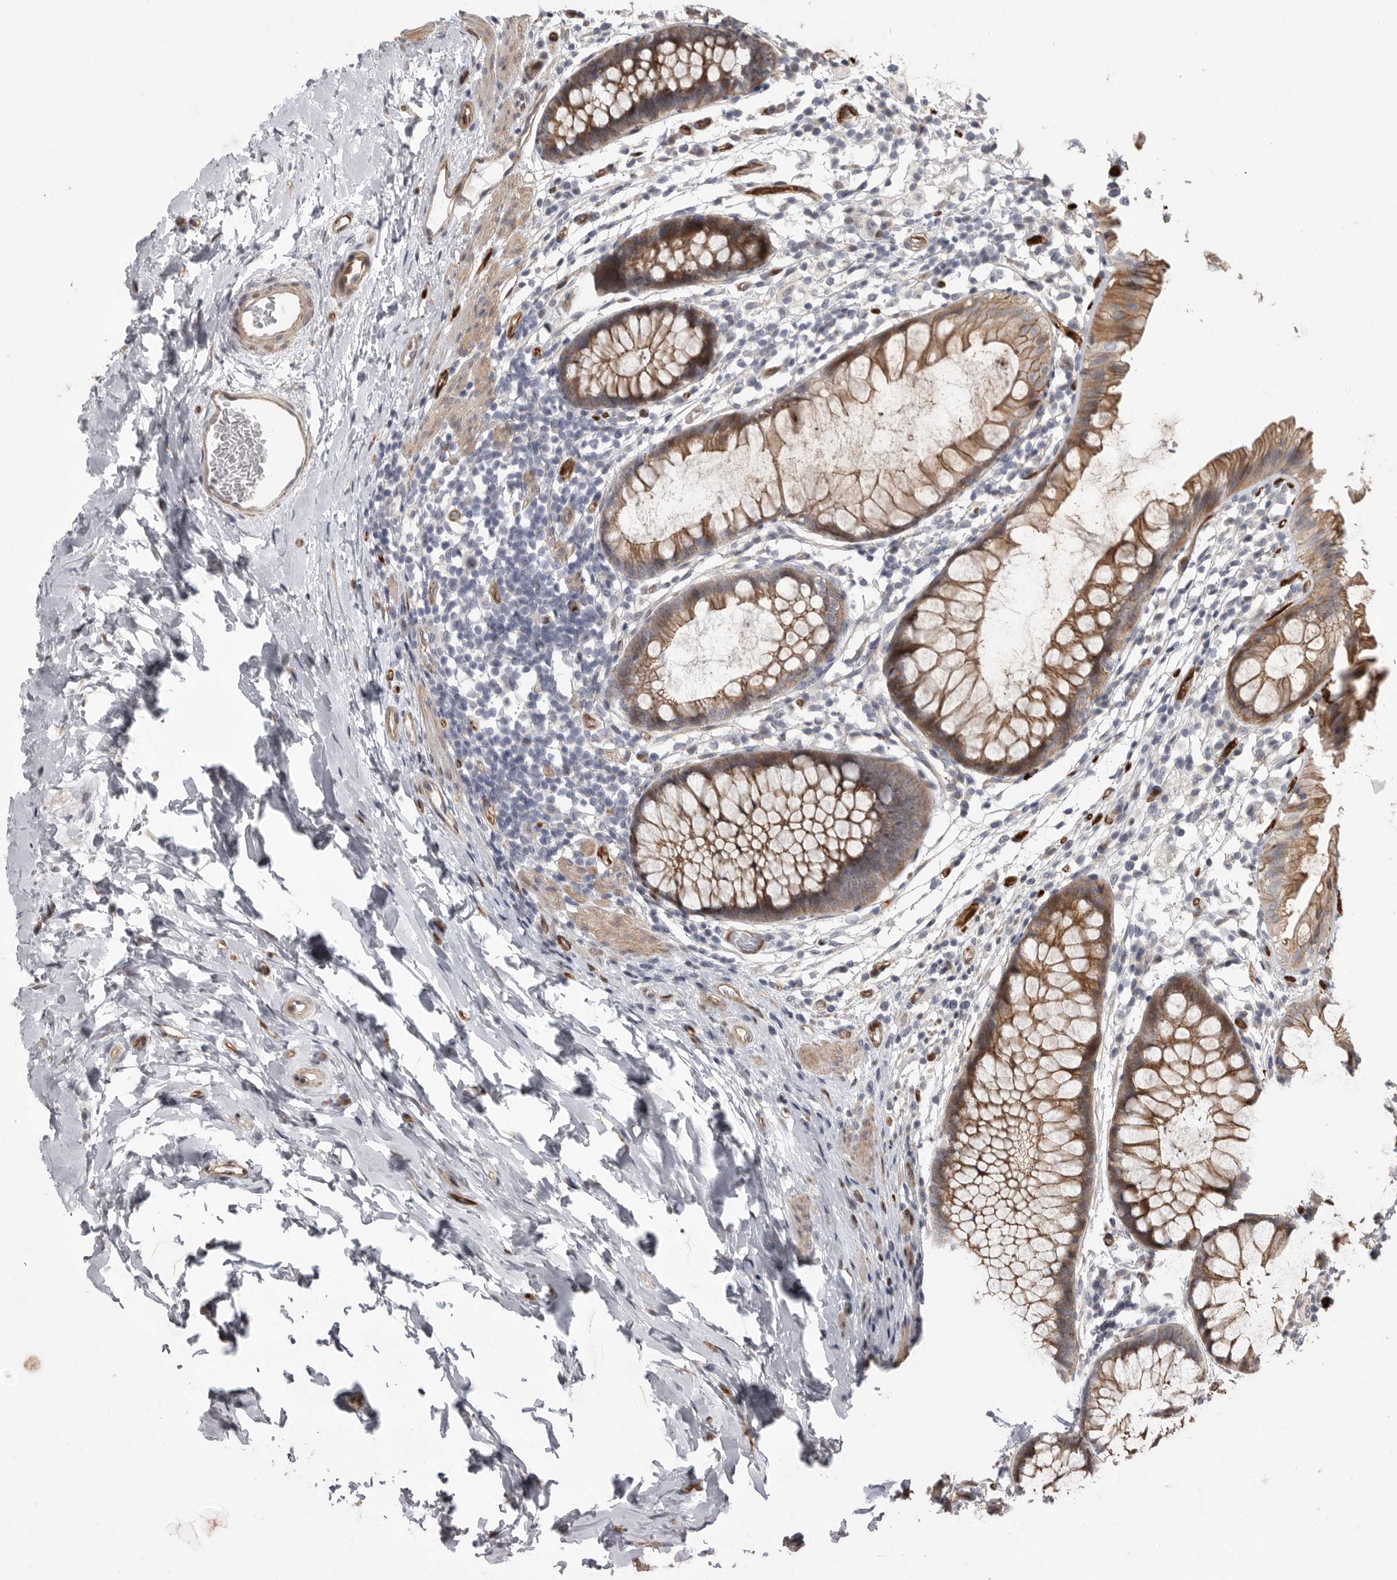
{"staining": {"intensity": "moderate", "quantity": ">75%", "location": "cytoplasmic/membranous"}, "tissue": "colon", "cell_type": "Endothelial cells", "image_type": "normal", "snomed": [{"axis": "morphology", "description": "Normal tissue, NOS"}, {"axis": "topography", "description": "Colon"}], "caption": "There is medium levels of moderate cytoplasmic/membranous staining in endothelial cells of benign colon, as demonstrated by immunohistochemical staining (brown color).", "gene": "MPDZ", "patient": {"sex": "female", "age": 62}}